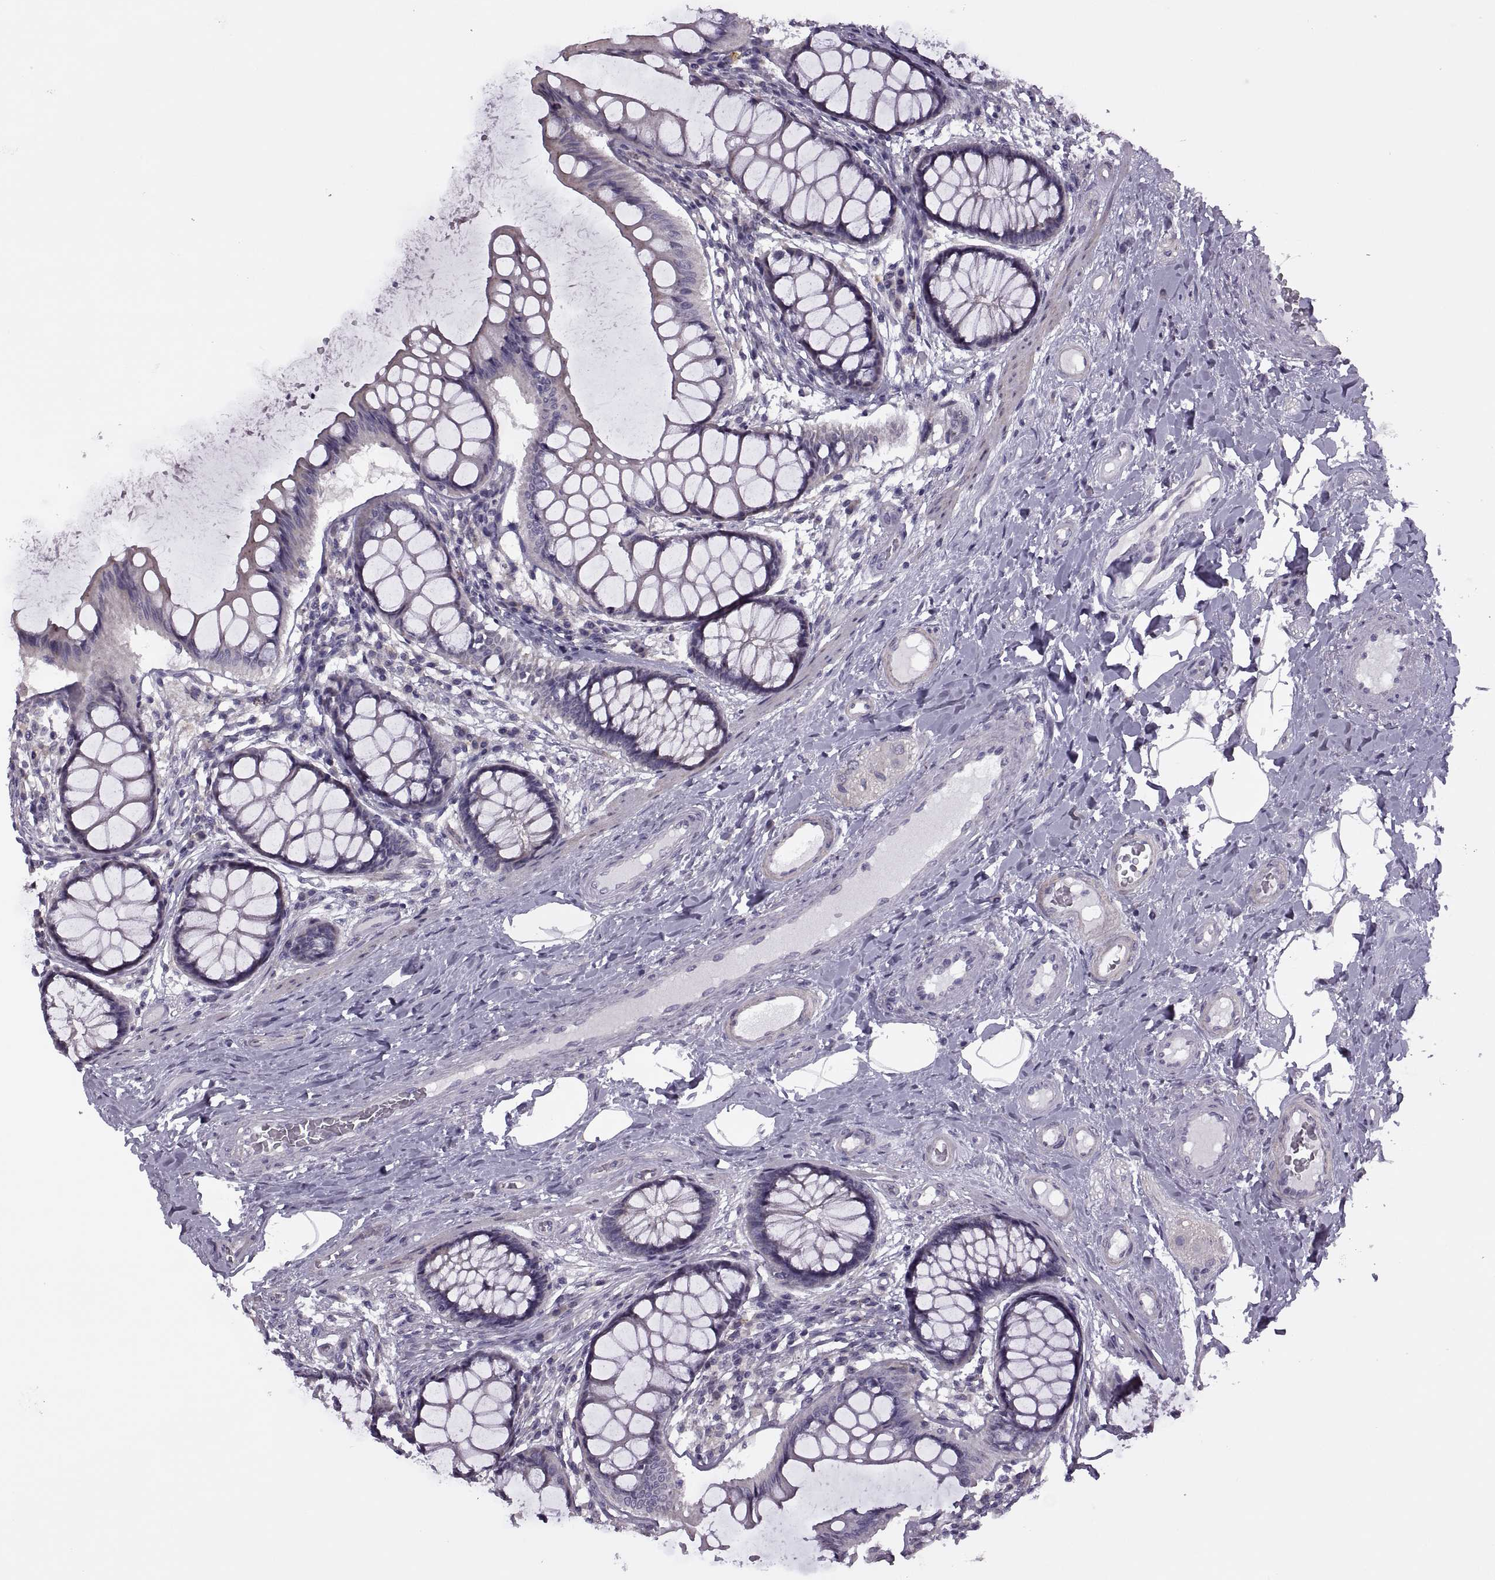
{"staining": {"intensity": "negative", "quantity": "none", "location": "none"}, "tissue": "colon", "cell_type": "Endothelial cells", "image_type": "normal", "snomed": [{"axis": "morphology", "description": "Normal tissue, NOS"}, {"axis": "topography", "description": "Colon"}], "caption": "Colon stained for a protein using immunohistochemistry reveals no positivity endothelial cells.", "gene": "RIPK4", "patient": {"sex": "female", "age": 65}}